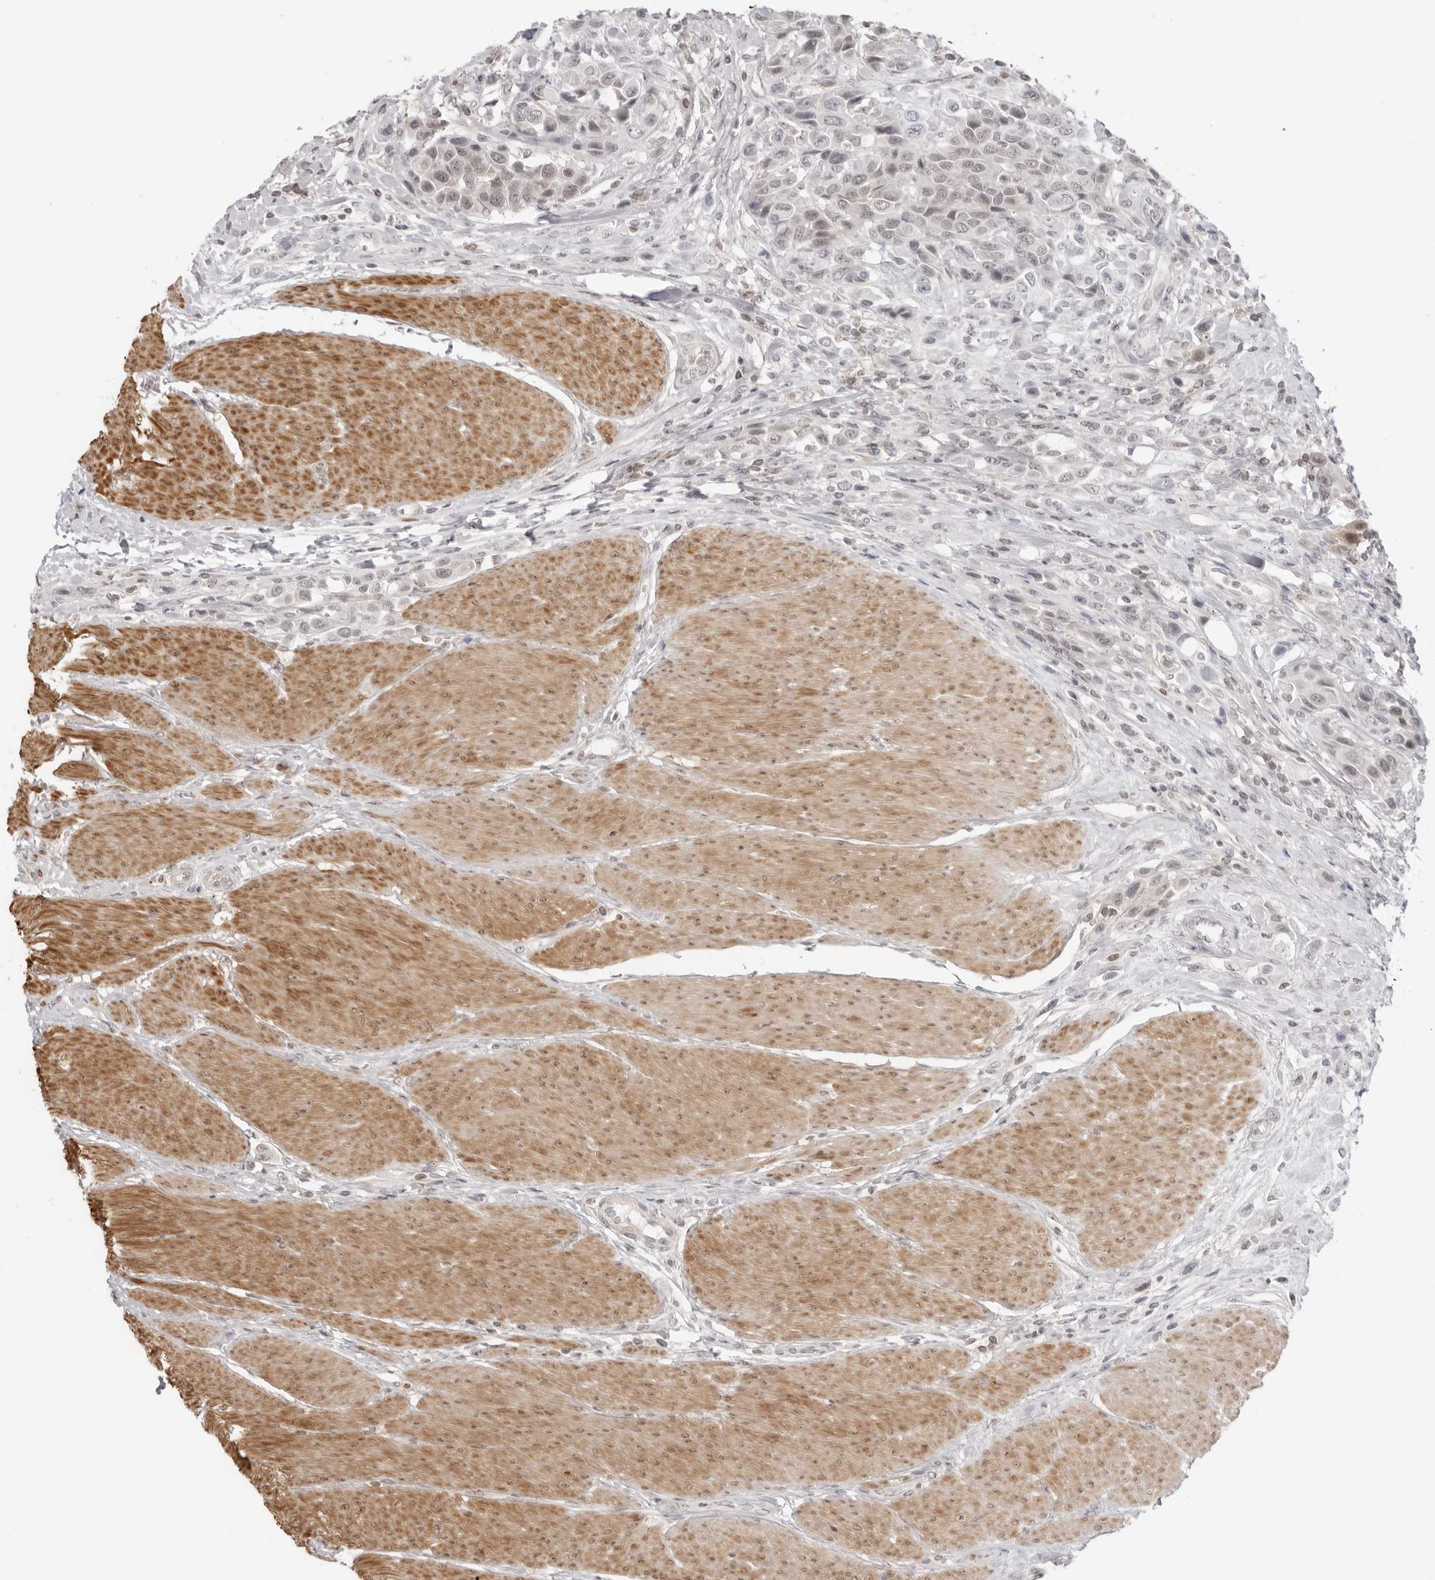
{"staining": {"intensity": "negative", "quantity": "none", "location": "none"}, "tissue": "urothelial cancer", "cell_type": "Tumor cells", "image_type": "cancer", "snomed": [{"axis": "morphology", "description": "Urothelial carcinoma, High grade"}, {"axis": "topography", "description": "Urinary bladder"}], "caption": "The image displays no significant staining in tumor cells of urothelial carcinoma (high-grade).", "gene": "RNF146", "patient": {"sex": "male", "age": 50}}